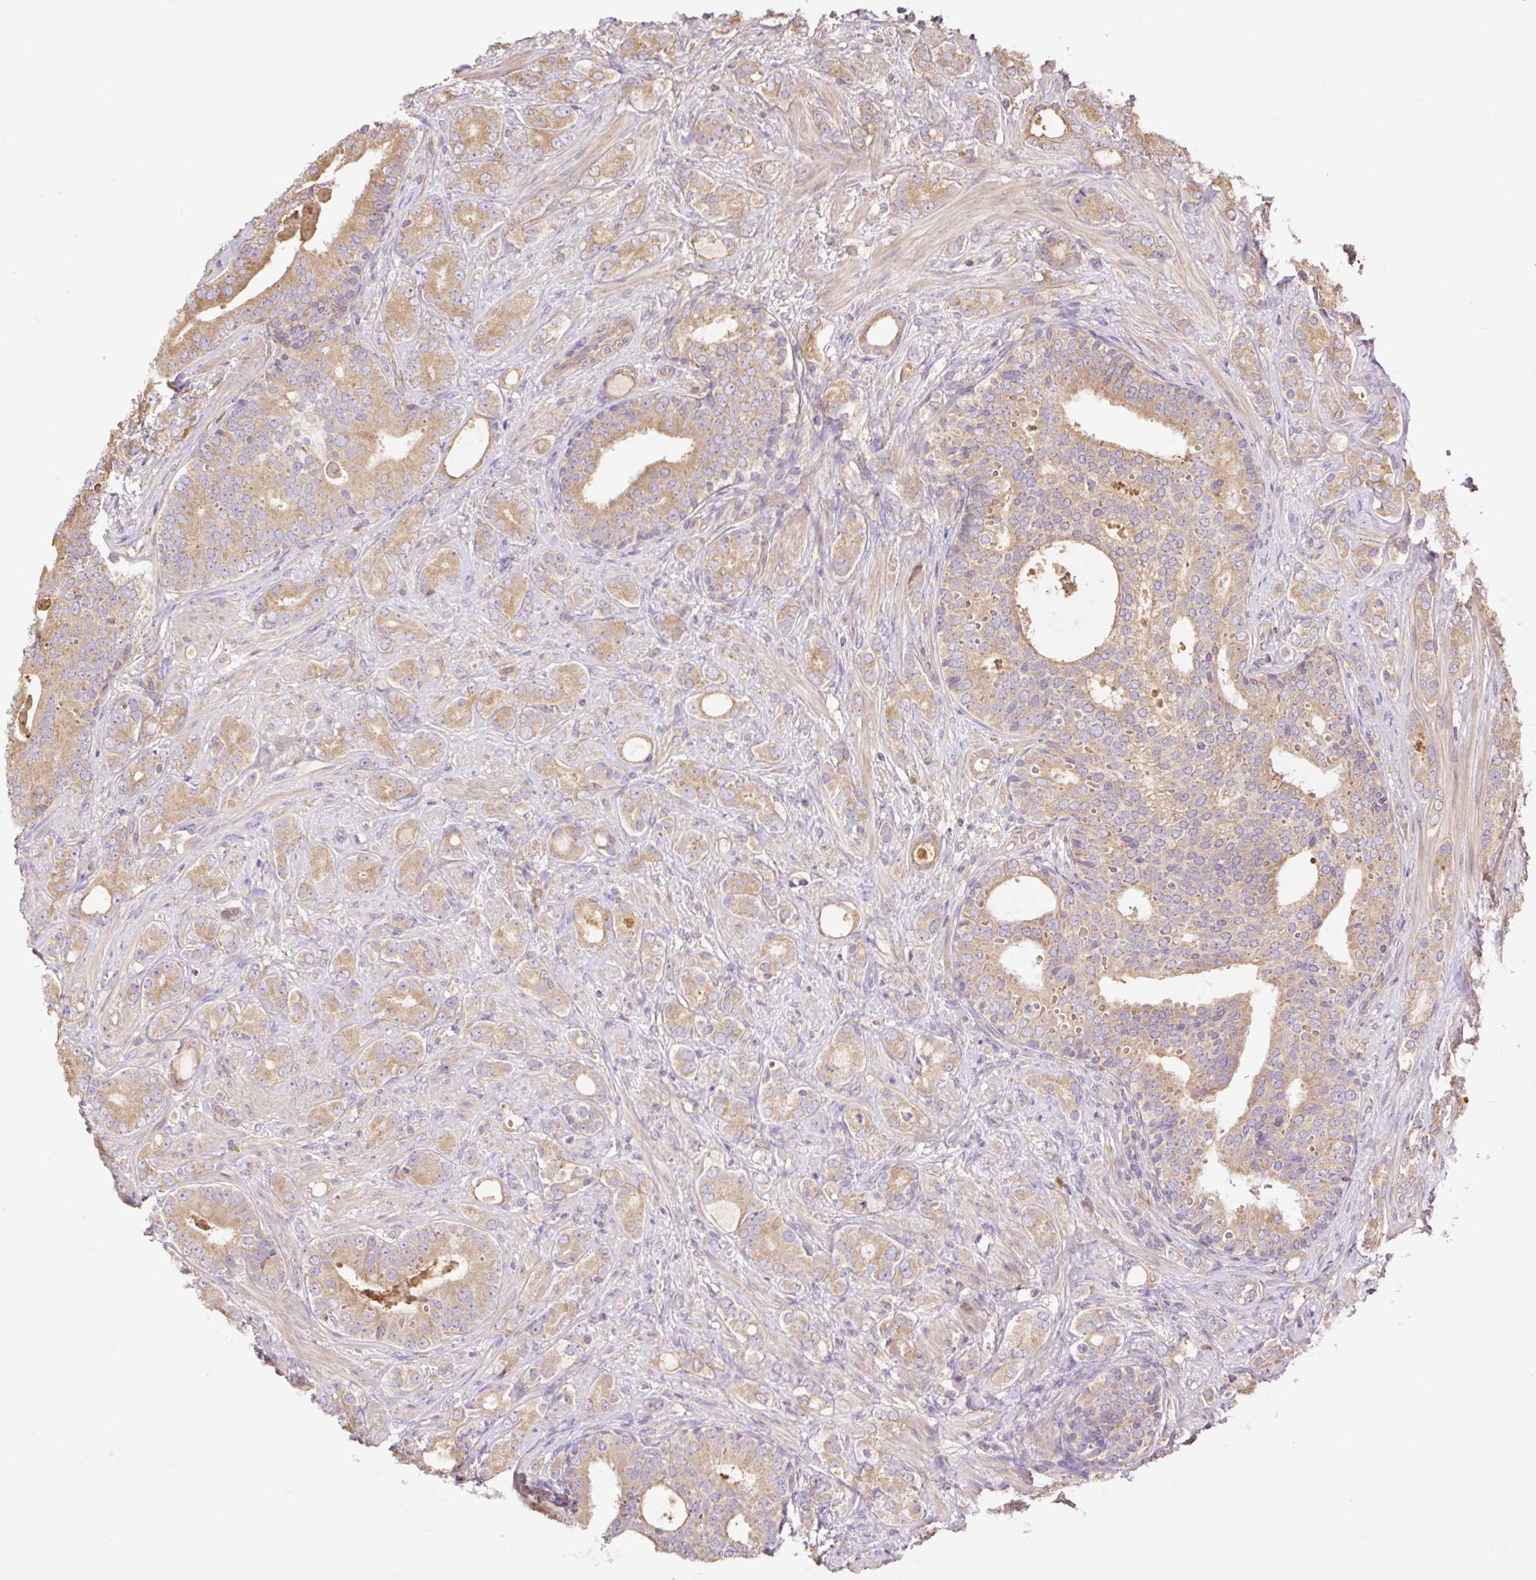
{"staining": {"intensity": "moderate", "quantity": ">75%", "location": "cytoplasmic/membranous"}, "tissue": "prostate cancer", "cell_type": "Tumor cells", "image_type": "cancer", "snomed": [{"axis": "morphology", "description": "Adenocarcinoma, High grade"}, {"axis": "topography", "description": "Prostate"}], "caption": "Protein positivity by immunohistochemistry shows moderate cytoplasmic/membranous expression in about >75% of tumor cells in adenocarcinoma (high-grade) (prostate). Immunohistochemistry (ihc) stains the protein of interest in brown and the nuclei are stained blue.", "gene": "DESI1", "patient": {"sex": "male", "age": 62}}